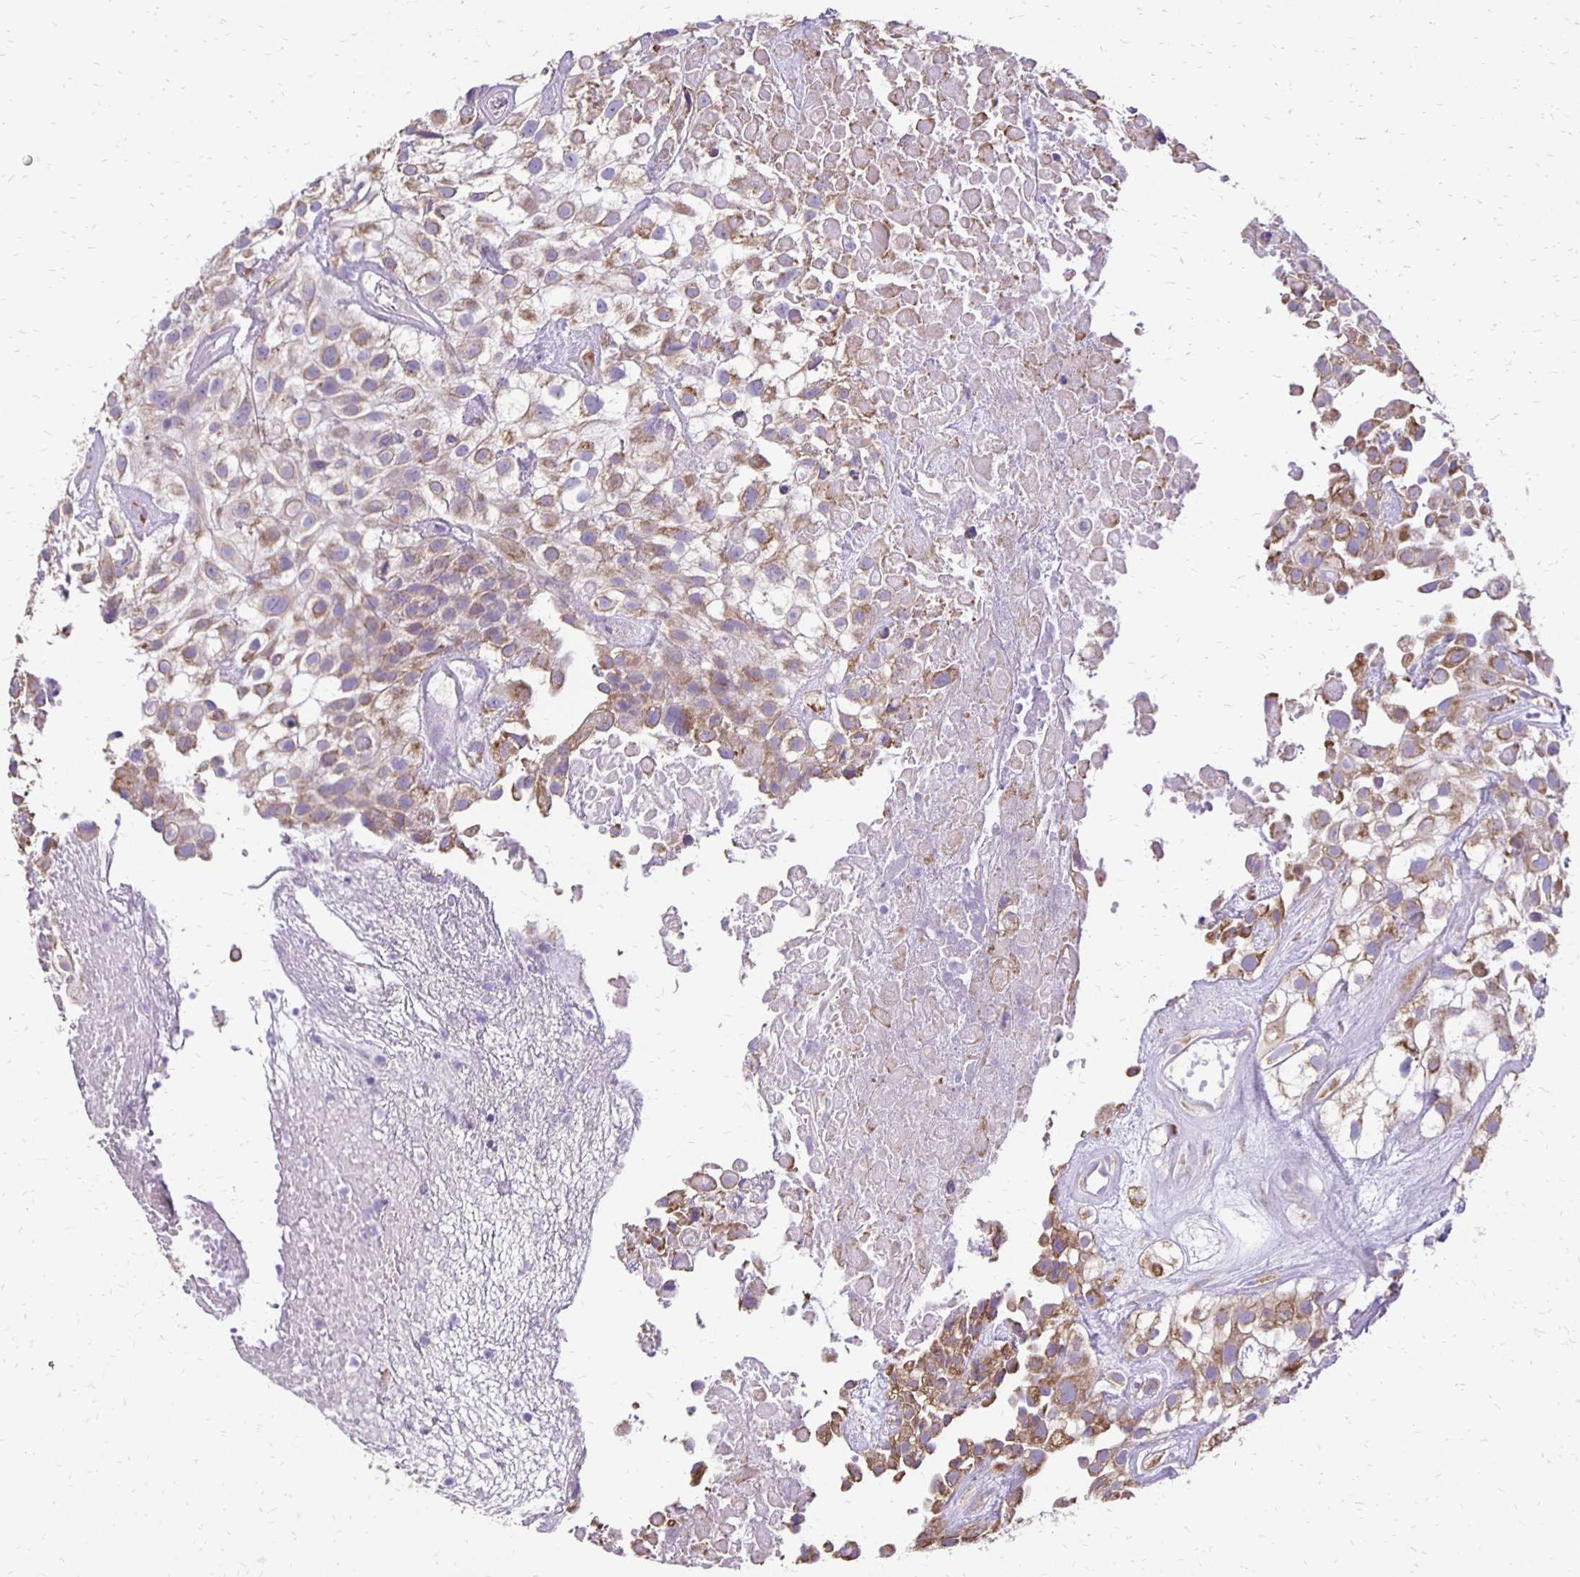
{"staining": {"intensity": "weak", "quantity": ">75%", "location": "cytoplasmic/membranous"}, "tissue": "urothelial cancer", "cell_type": "Tumor cells", "image_type": "cancer", "snomed": [{"axis": "morphology", "description": "Urothelial carcinoma, High grade"}, {"axis": "topography", "description": "Urinary bladder"}], "caption": "This micrograph reveals urothelial cancer stained with immunohistochemistry to label a protein in brown. The cytoplasmic/membranous of tumor cells show weak positivity for the protein. Nuclei are counter-stained blue.", "gene": "ANKRD45", "patient": {"sex": "male", "age": 56}}